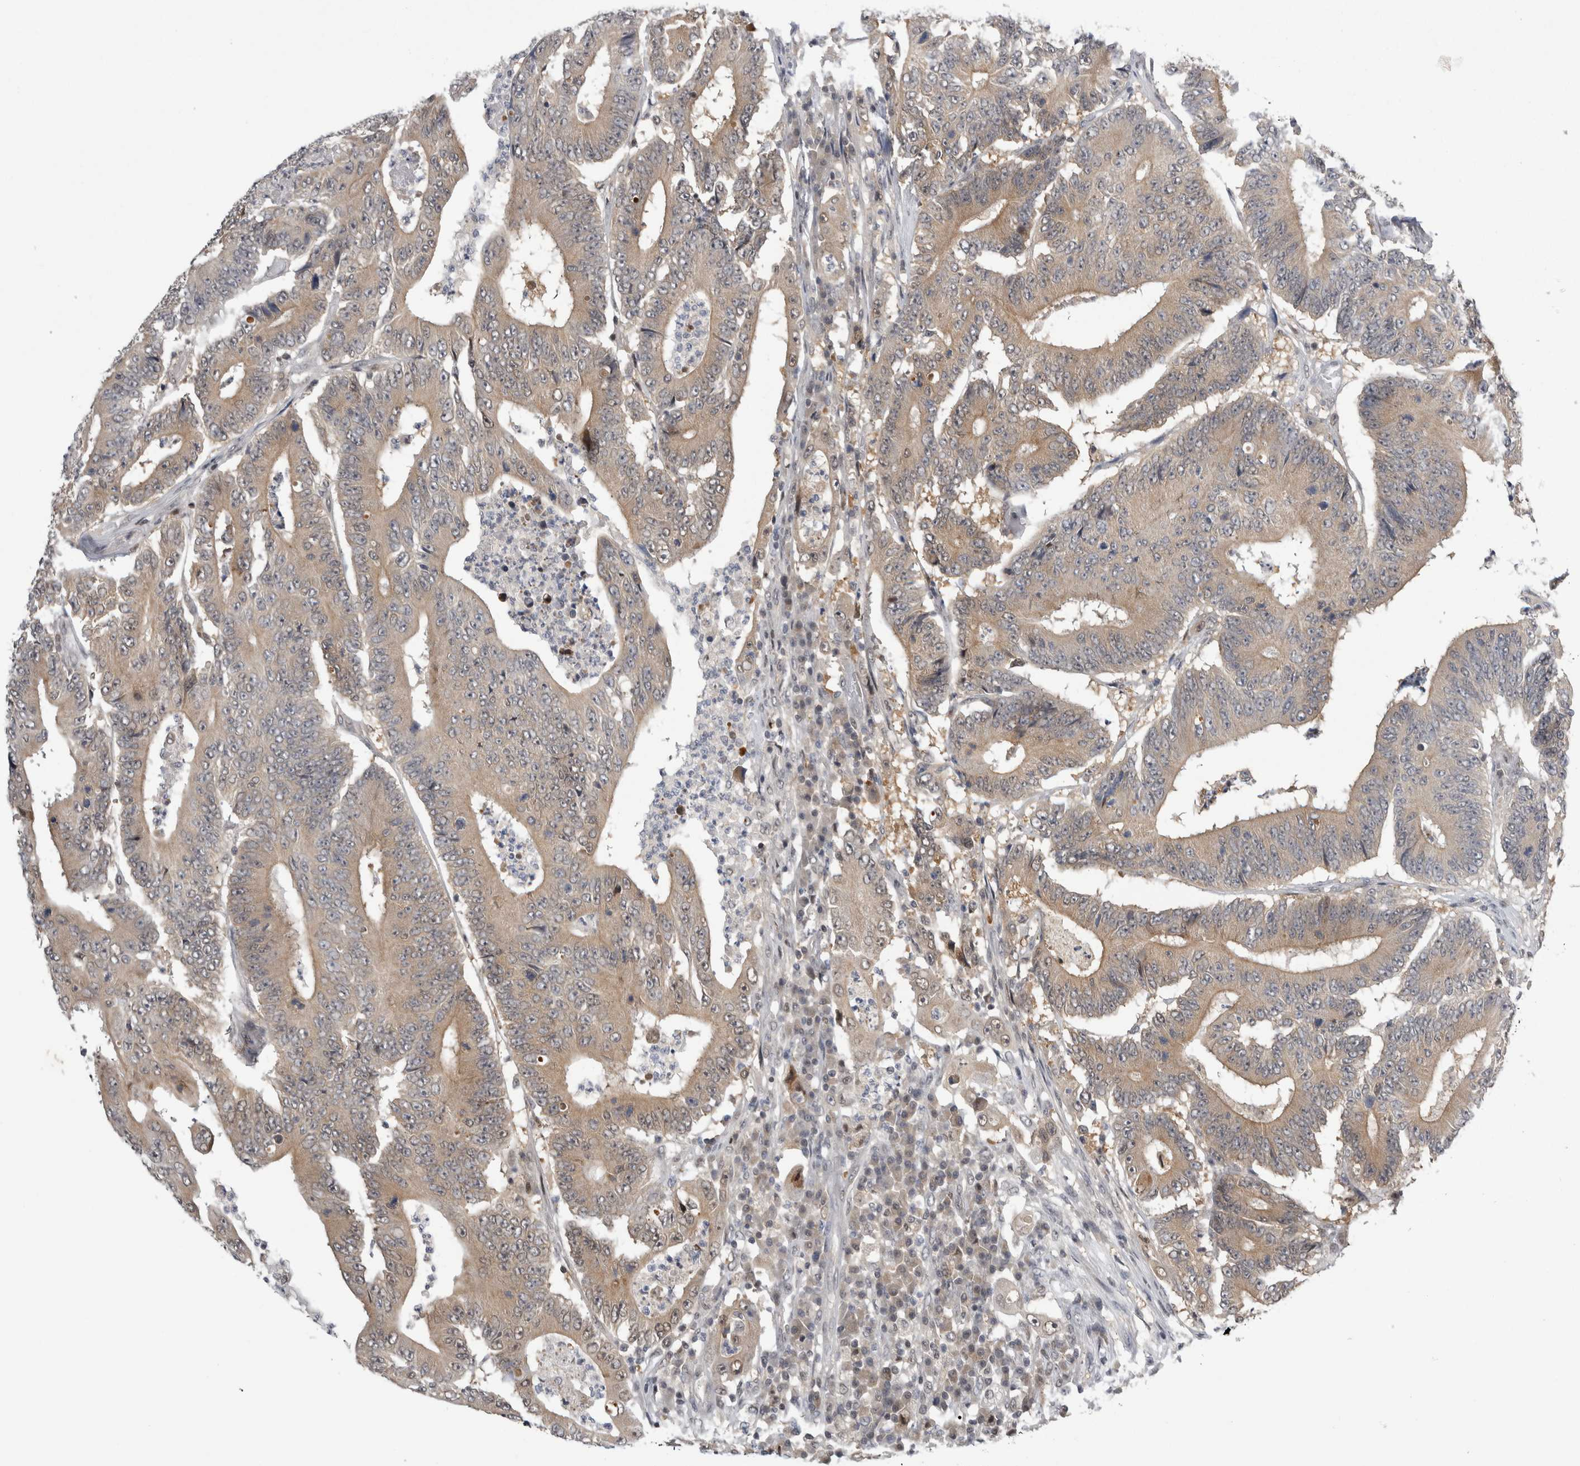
{"staining": {"intensity": "weak", "quantity": ">75%", "location": "cytoplasmic/membranous"}, "tissue": "colorectal cancer", "cell_type": "Tumor cells", "image_type": "cancer", "snomed": [{"axis": "morphology", "description": "Adenocarcinoma, NOS"}, {"axis": "topography", "description": "Colon"}], "caption": "Immunohistochemistry (IHC) (DAB) staining of adenocarcinoma (colorectal) demonstrates weak cytoplasmic/membranous protein staining in approximately >75% of tumor cells. (Brightfield microscopy of DAB IHC at high magnification).", "gene": "PSMB2", "patient": {"sex": "male", "age": 83}}